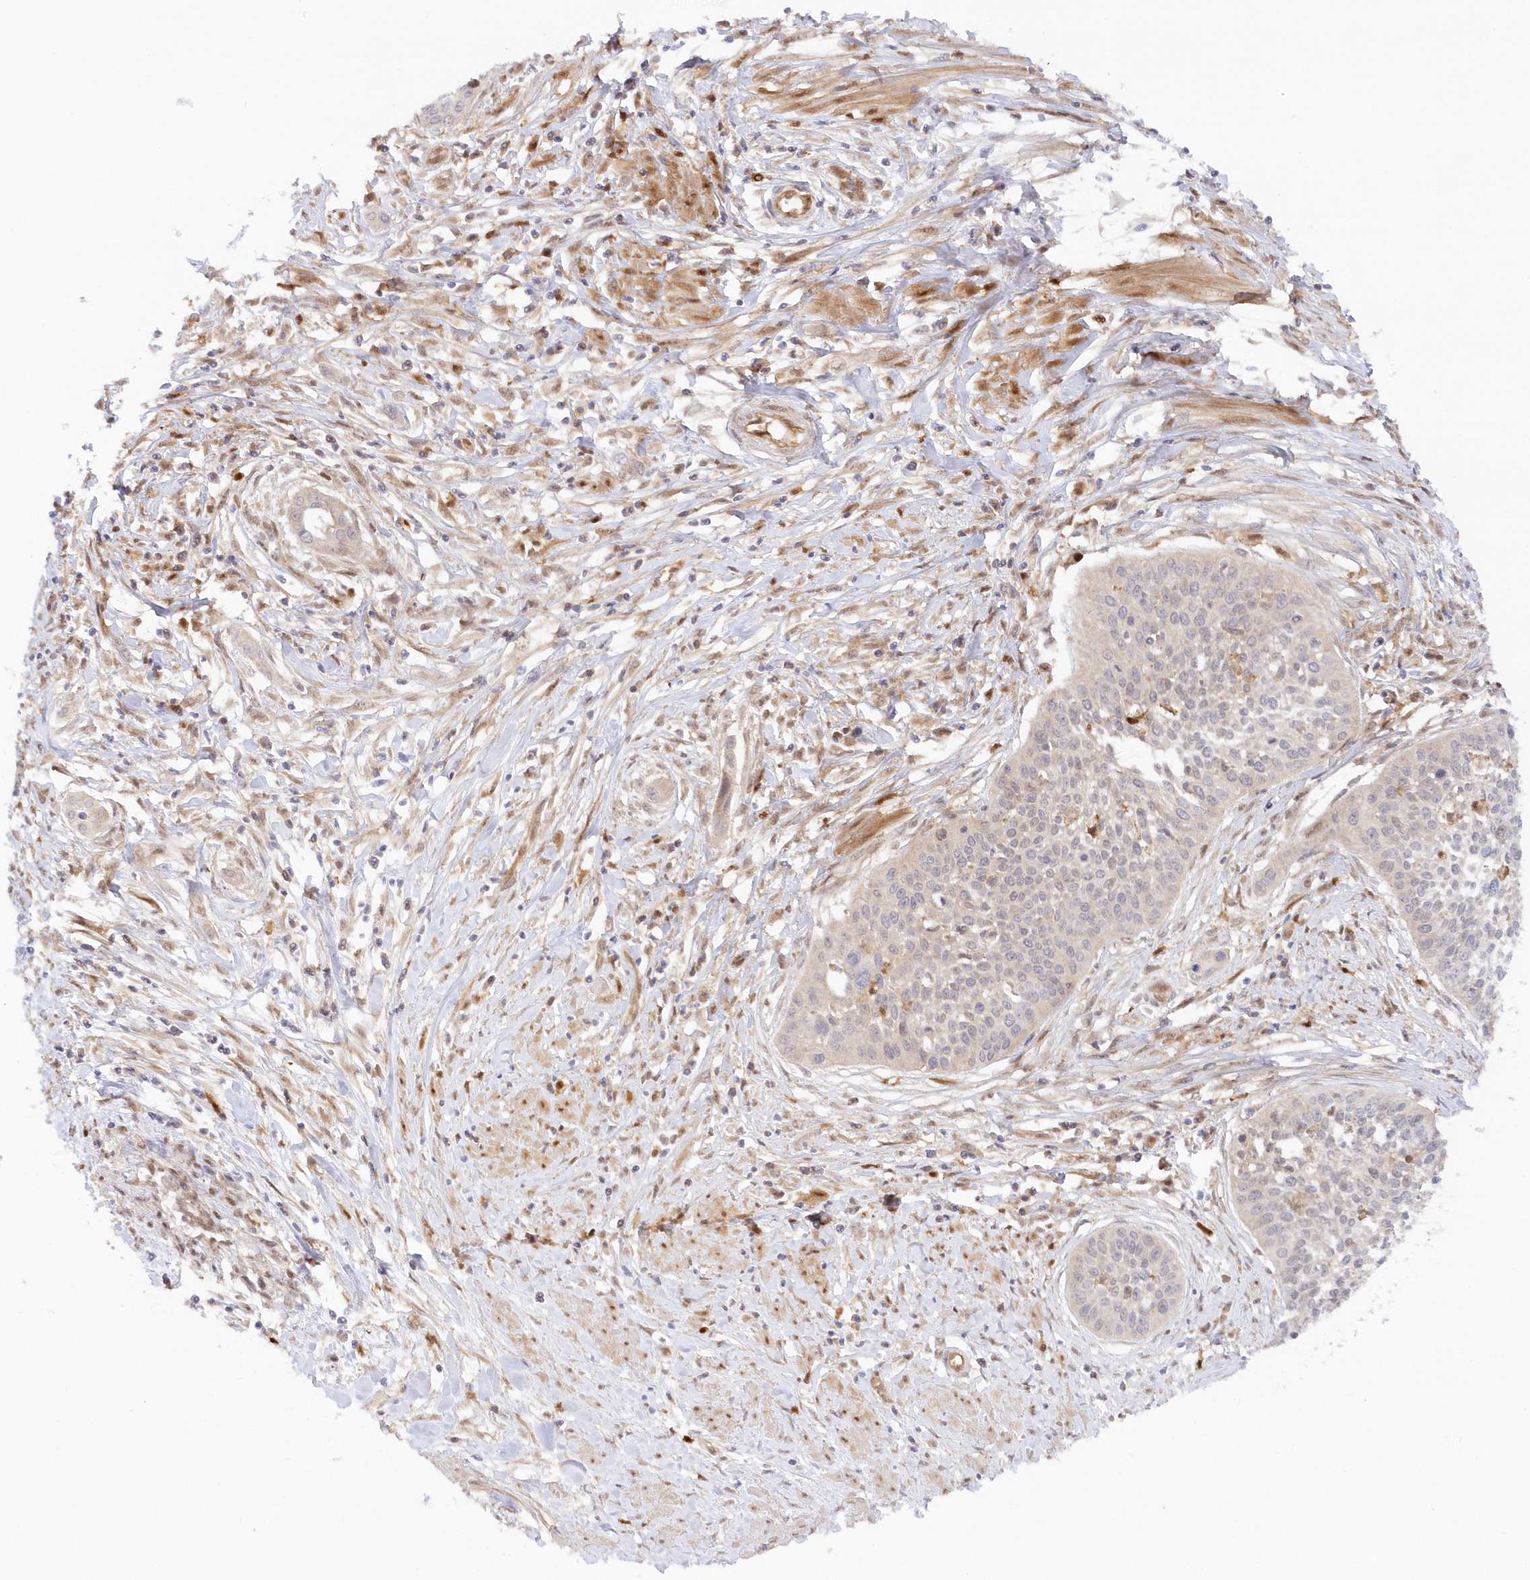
{"staining": {"intensity": "weak", "quantity": "<25%", "location": "cytoplasmic/membranous"}, "tissue": "cervical cancer", "cell_type": "Tumor cells", "image_type": "cancer", "snomed": [{"axis": "morphology", "description": "Squamous cell carcinoma, NOS"}, {"axis": "topography", "description": "Cervix"}], "caption": "Immunohistochemistry (IHC) photomicrograph of cervical cancer stained for a protein (brown), which exhibits no positivity in tumor cells.", "gene": "GBE1", "patient": {"sex": "female", "age": 34}}